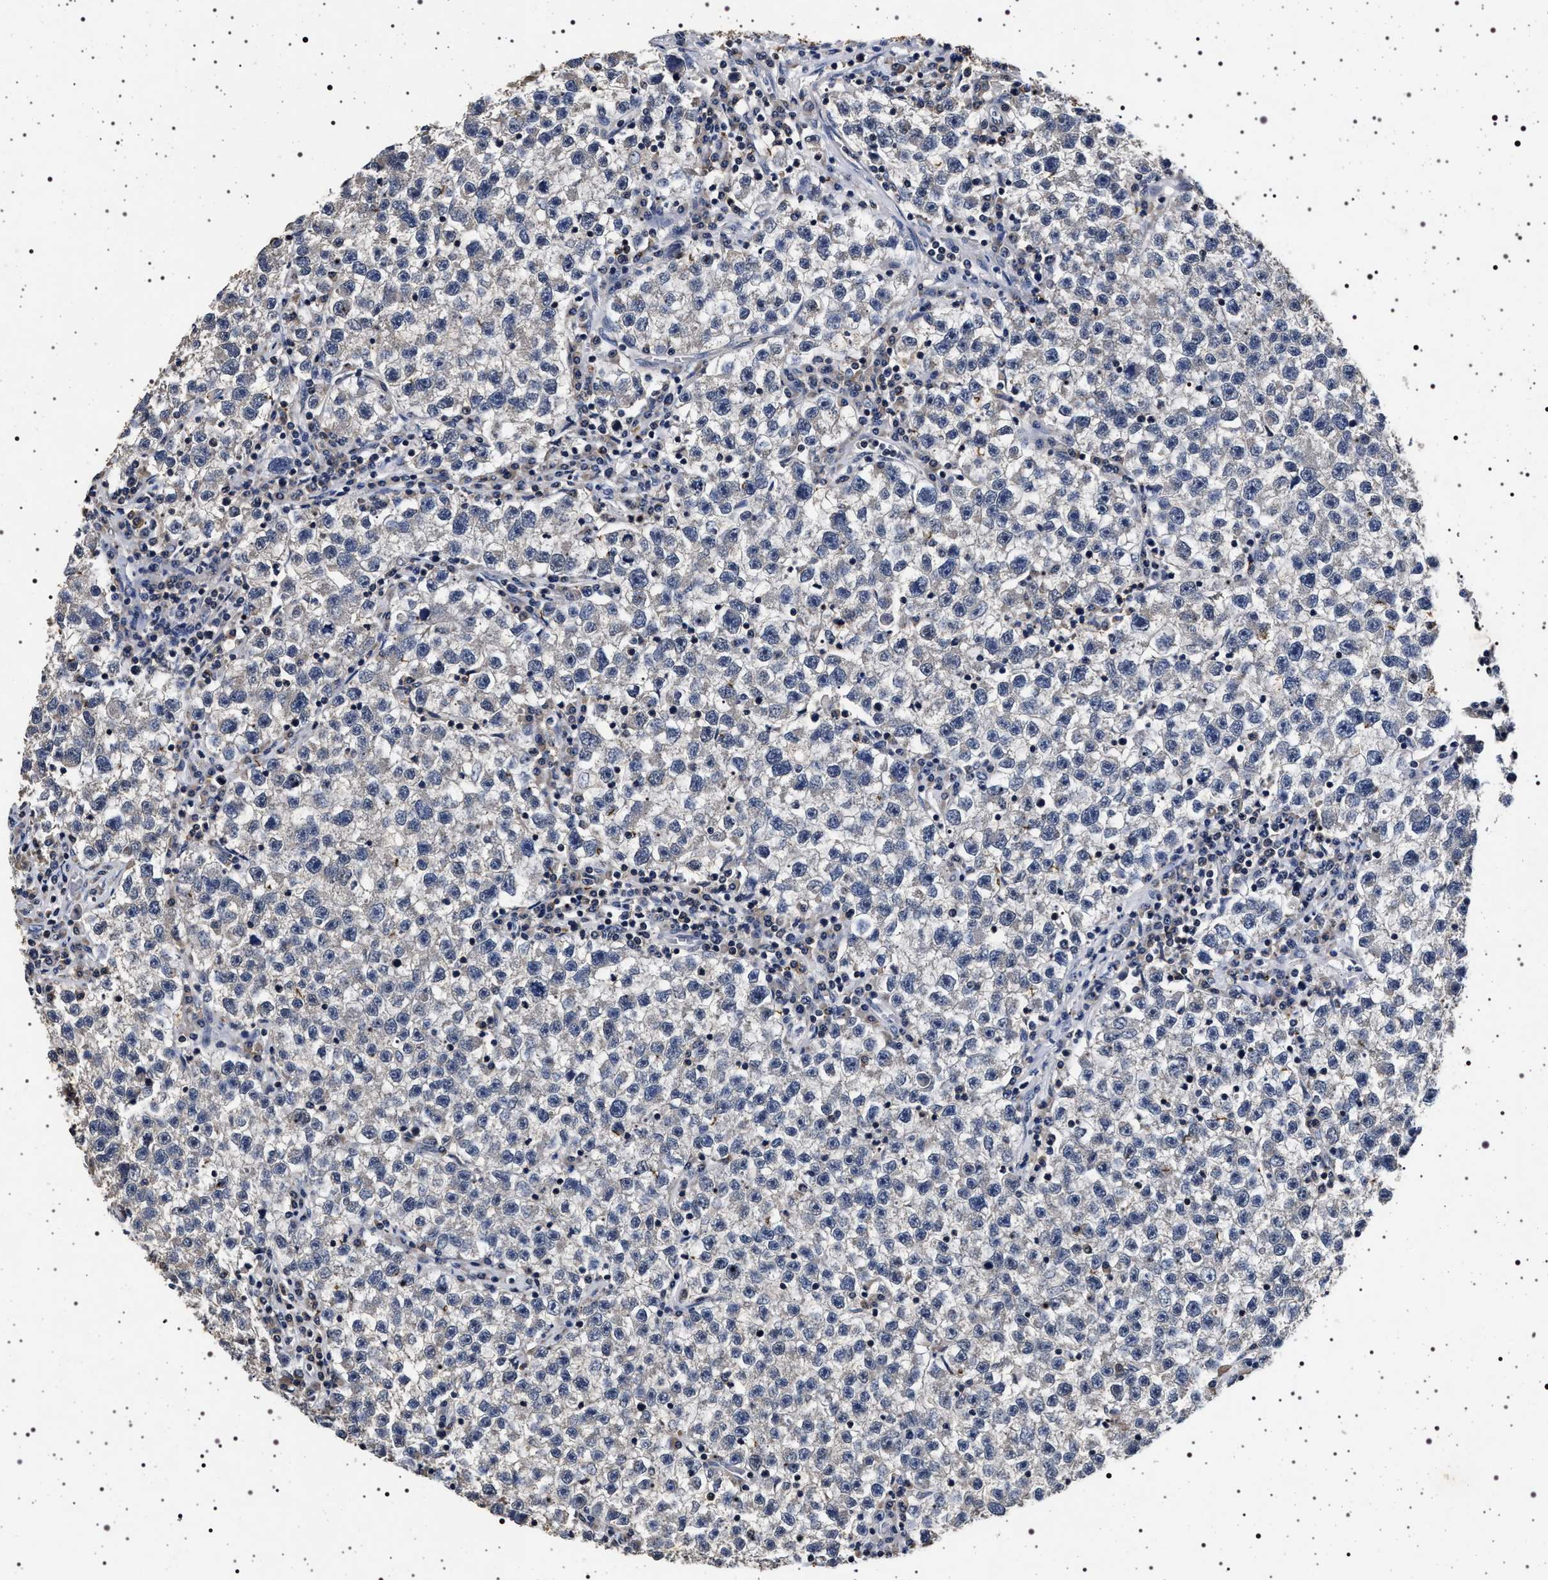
{"staining": {"intensity": "negative", "quantity": "none", "location": "none"}, "tissue": "testis cancer", "cell_type": "Tumor cells", "image_type": "cancer", "snomed": [{"axis": "morphology", "description": "Seminoma, NOS"}, {"axis": "topography", "description": "Testis"}], "caption": "There is no significant staining in tumor cells of seminoma (testis).", "gene": "CDKN1B", "patient": {"sex": "male", "age": 22}}